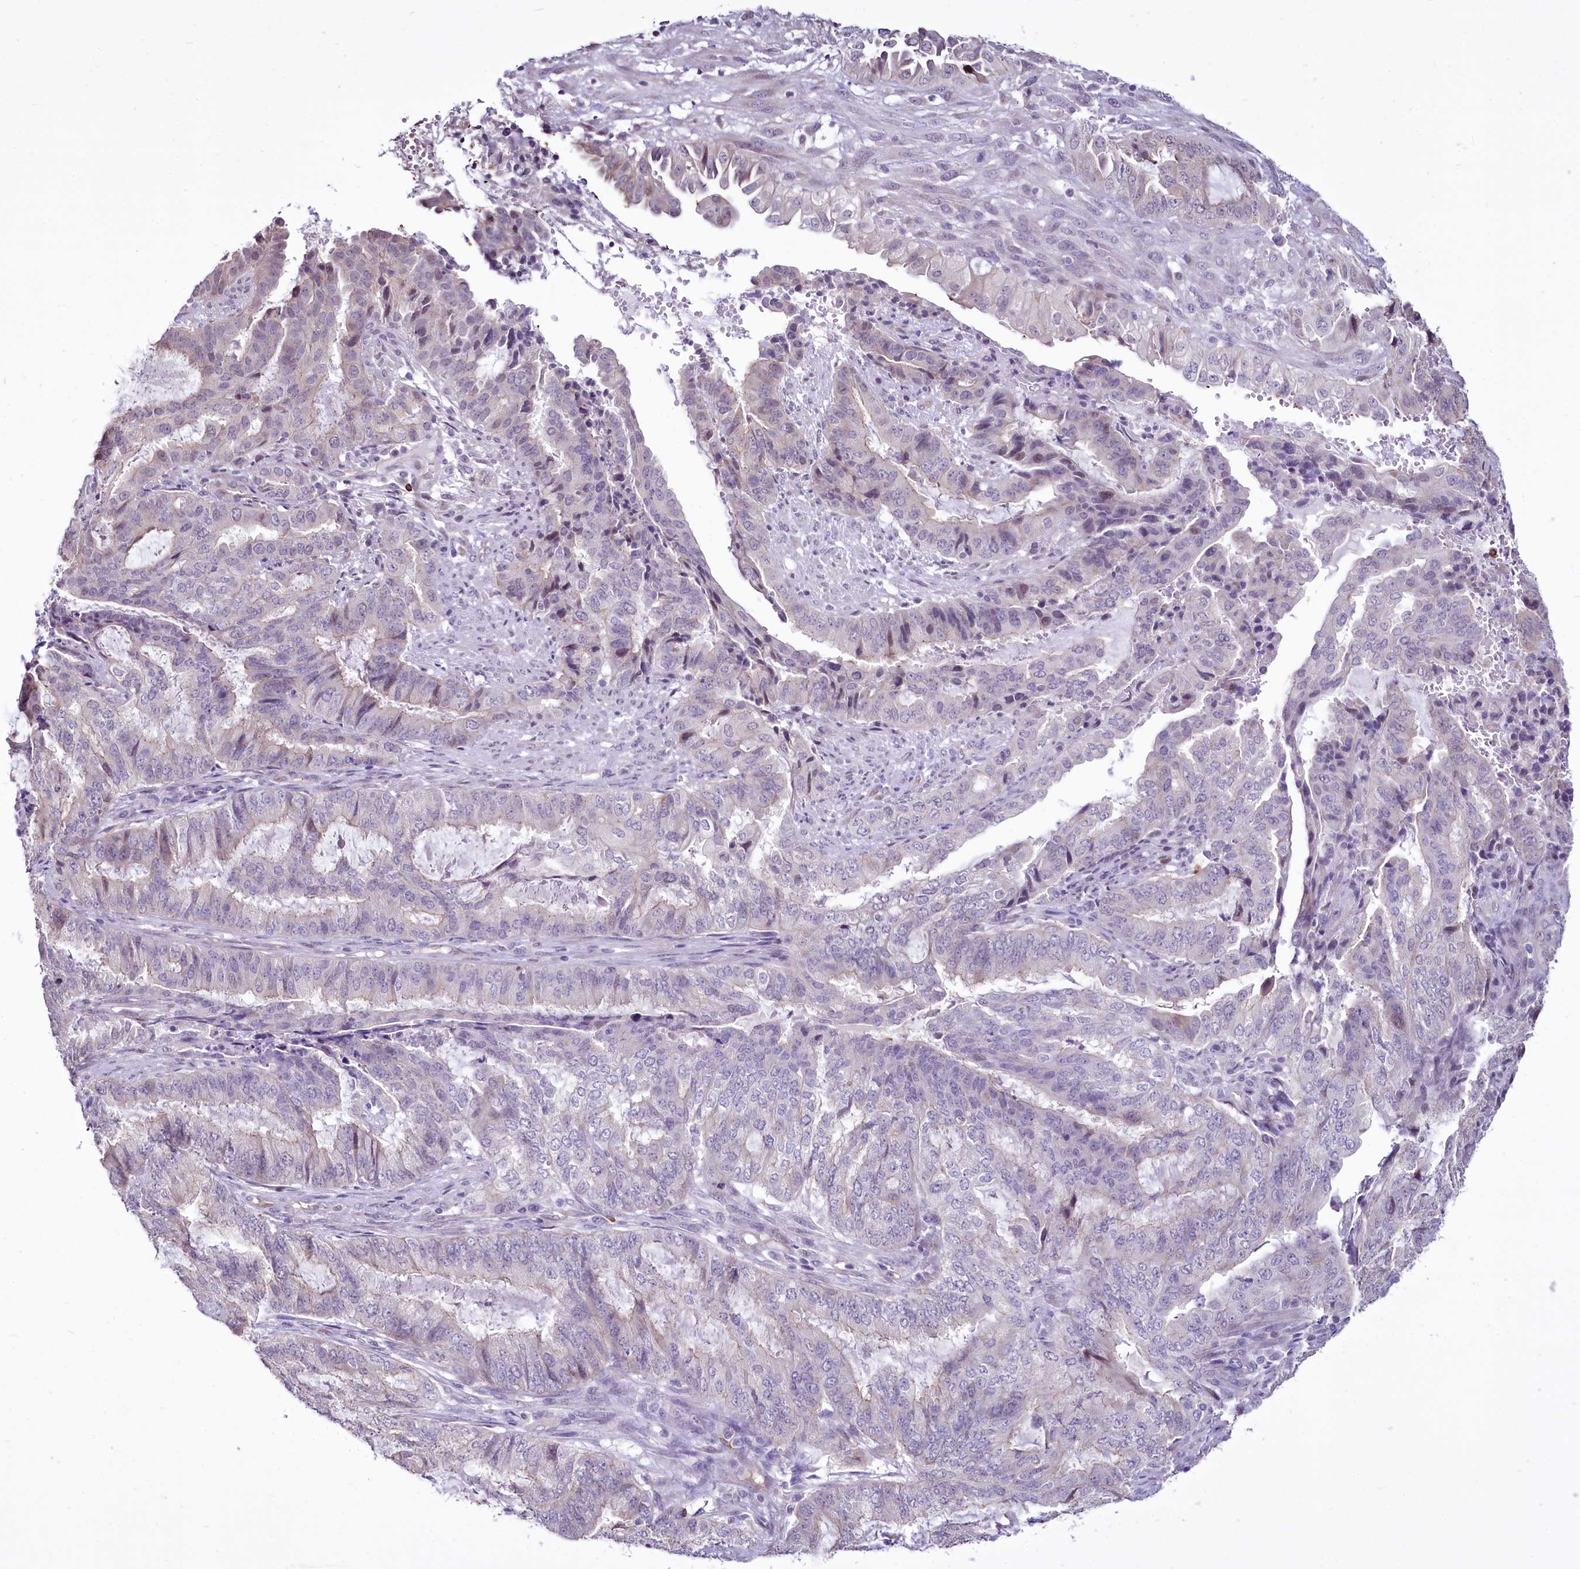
{"staining": {"intensity": "negative", "quantity": "none", "location": "none"}, "tissue": "endometrial cancer", "cell_type": "Tumor cells", "image_type": "cancer", "snomed": [{"axis": "morphology", "description": "Adenocarcinoma, NOS"}, {"axis": "topography", "description": "Endometrium"}], "caption": "Photomicrograph shows no protein expression in tumor cells of adenocarcinoma (endometrial) tissue.", "gene": "BANK1", "patient": {"sex": "female", "age": 51}}